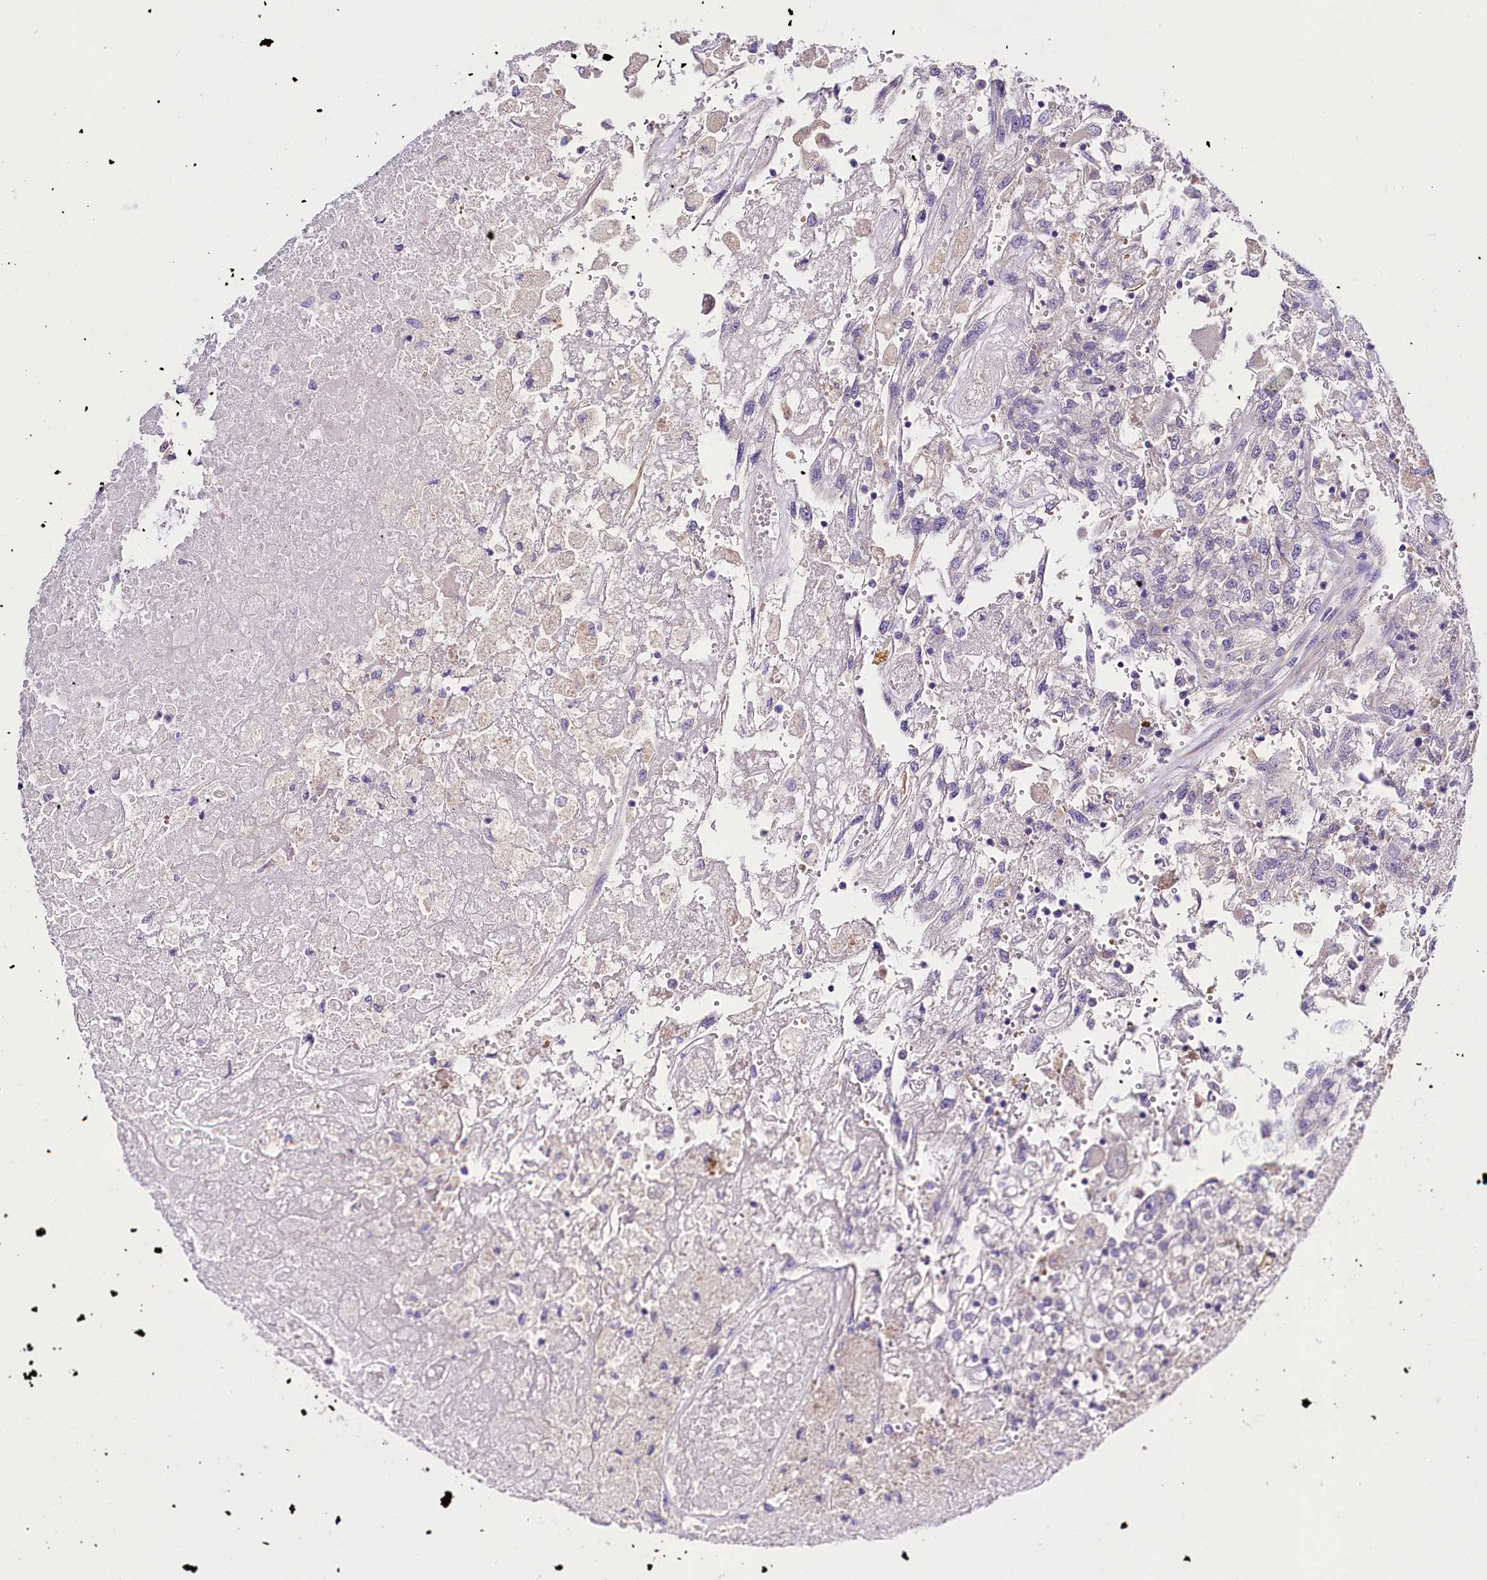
{"staining": {"intensity": "negative", "quantity": "none", "location": "none"}, "tissue": "renal cancer", "cell_type": "Tumor cells", "image_type": "cancer", "snomed": [{"axis": "morphology", "description": "Adenocarcinoma, NOS"}, {"axis": "topography", "description": "Kidney"}], "caption": "Histopathology image shows no protein expression in tumor cells of renal adenocarcinoma tissue.", "gene": "SLC7A1", "patient": {"sex": "female", "age": 52}}